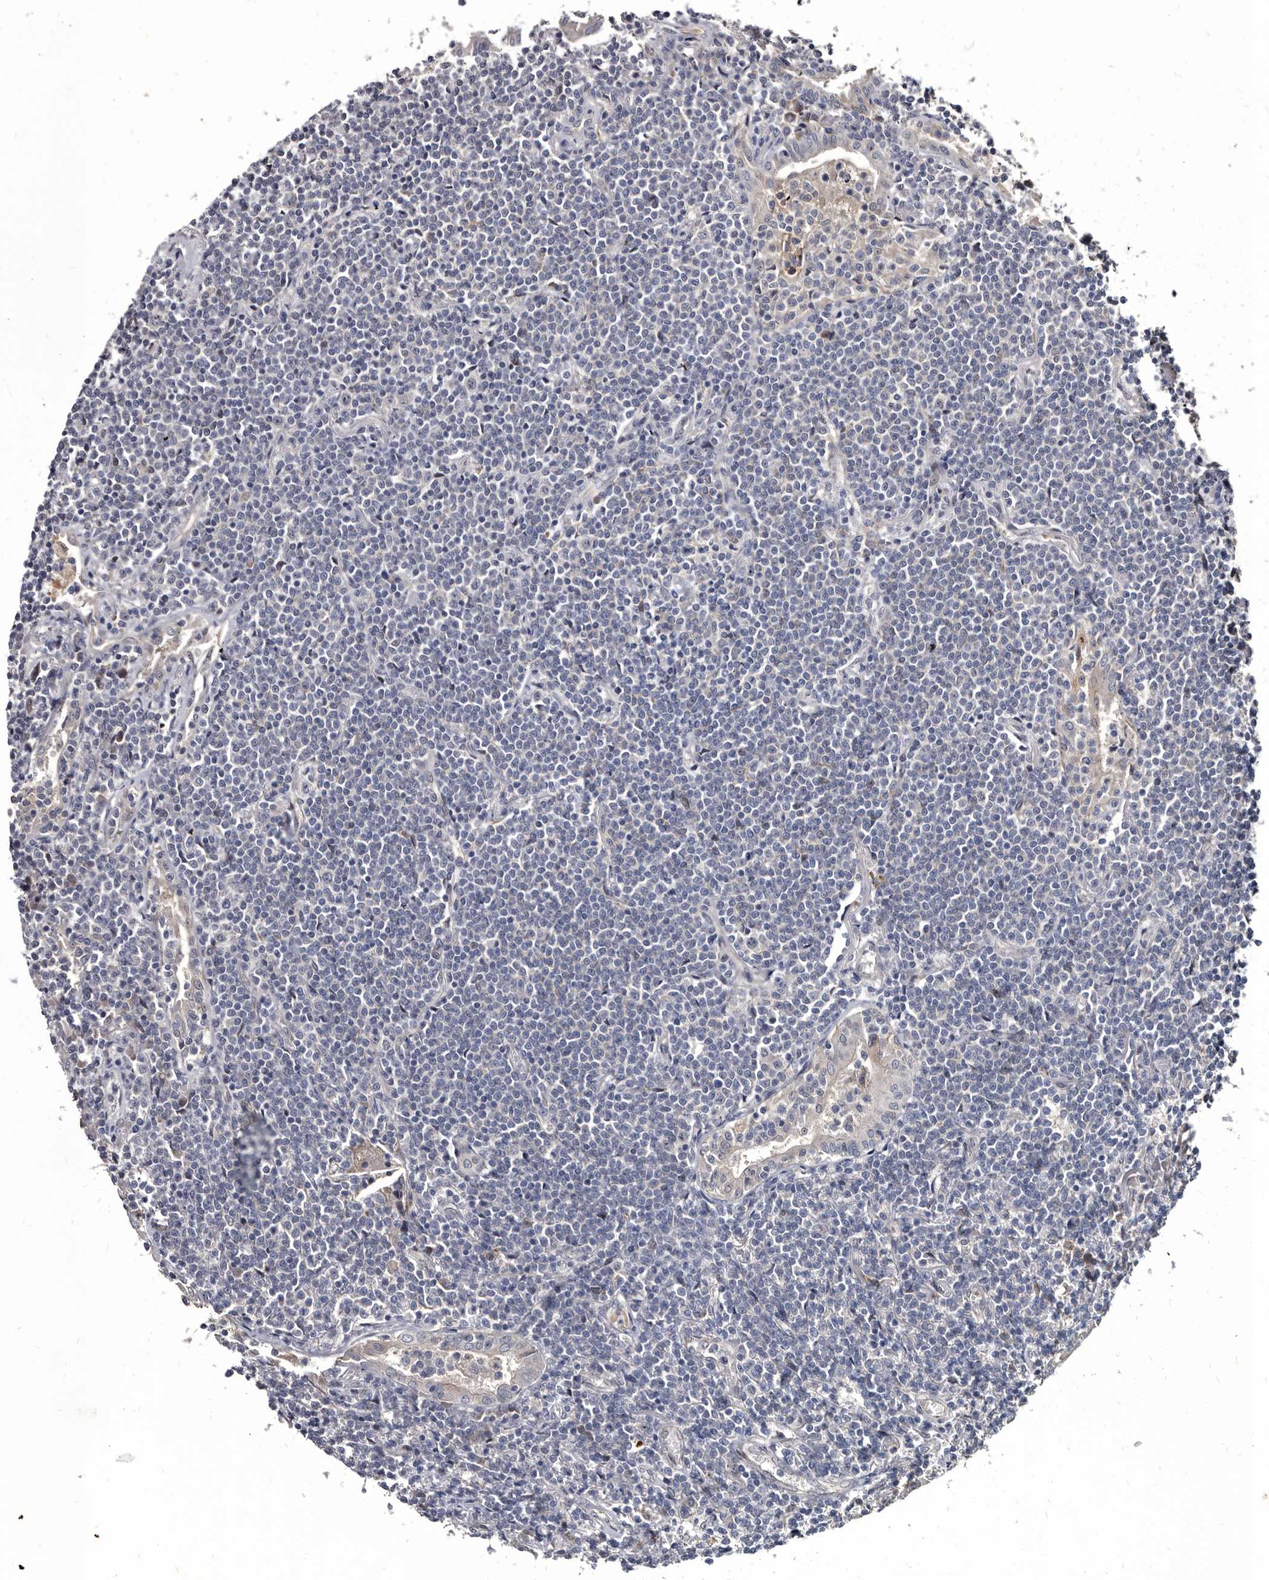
{"staining": {"intensity": "negative", "quantity": "none", "location": "none"}, "tissue": "lymphoma", "cell_type": "Tumor cells", "image_type": "cancer", "snomed": [{"axis": "morphology", "description": "Malignant lymphoma, non-Hodgkin's type, Low grade"}, {"axis": "topography", "description": "Lung"}], "caption": "Malignant lymphoma, non-Hodgkin's type (low-grade) was stained to show a protein in brown. There is no significant expression in tumor cells.", "gene": "PROM1", "patient": {"sex": "female", "age": 71}}